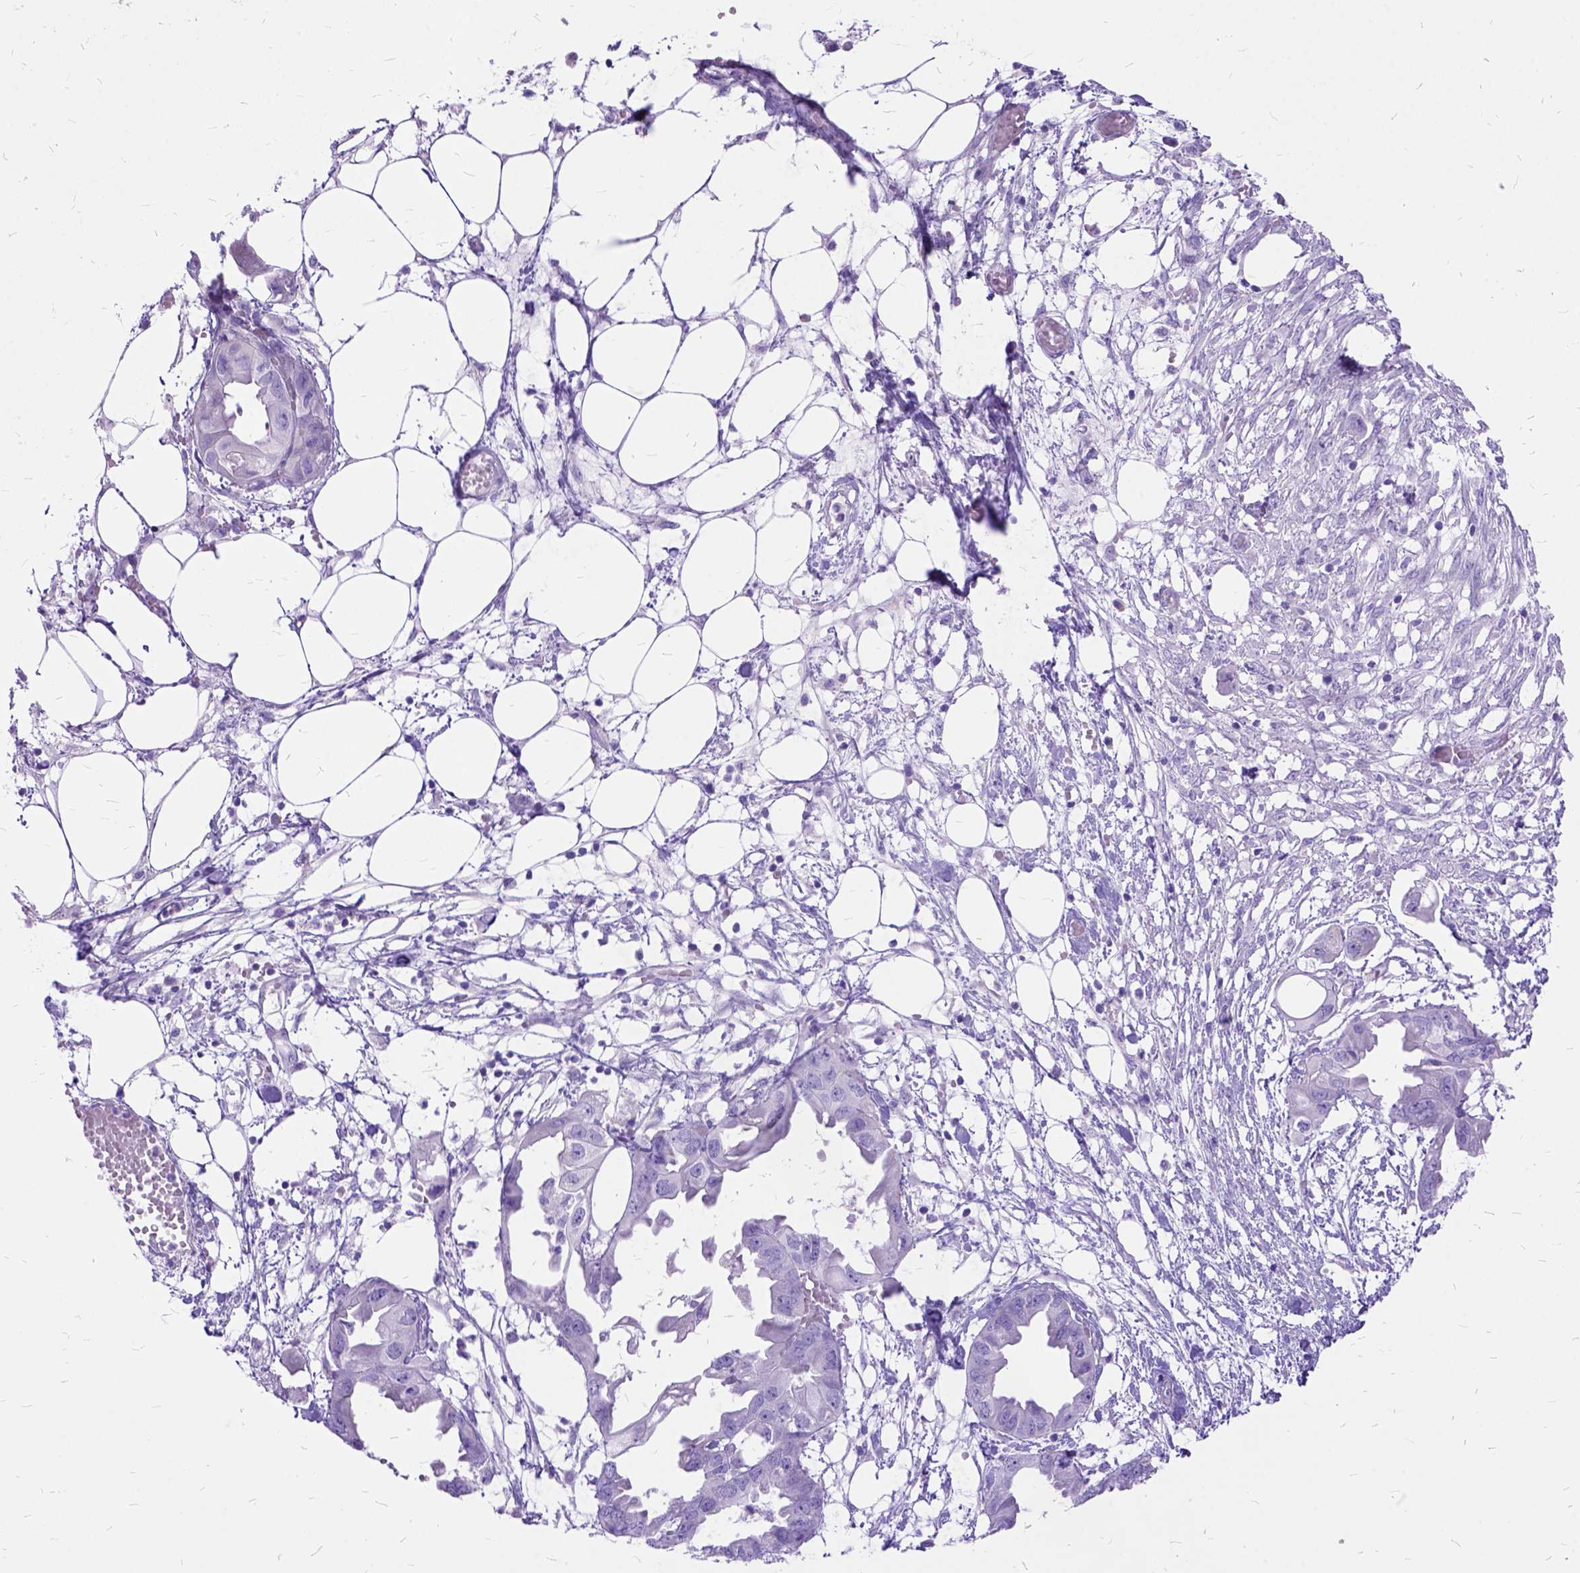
{"staining": {"intensity": "negative", "quantity": "none", "location": "none"}, "tissue": "endometrial cancer", "cell_type": "Tumor cells", "image_type": "cancer", "snomed": [{"axis": "morphology", "description": "Adenocarcinoma, NOS"}, {"axis": "morphology", "description": "Adenocarcinoma, metastatic, NOS"}, {"axis": "topography", "description": "Adipose tissue"}, {"axis": "topography", "description": "Endometrium"}], "caption": "Endometrial metastatic adenocarcinoma was stained to show a protein in brown. There is no significant expression in tumor cells.", "gene": "ARL9", "patient": {"sex": "female", "age": 67}}